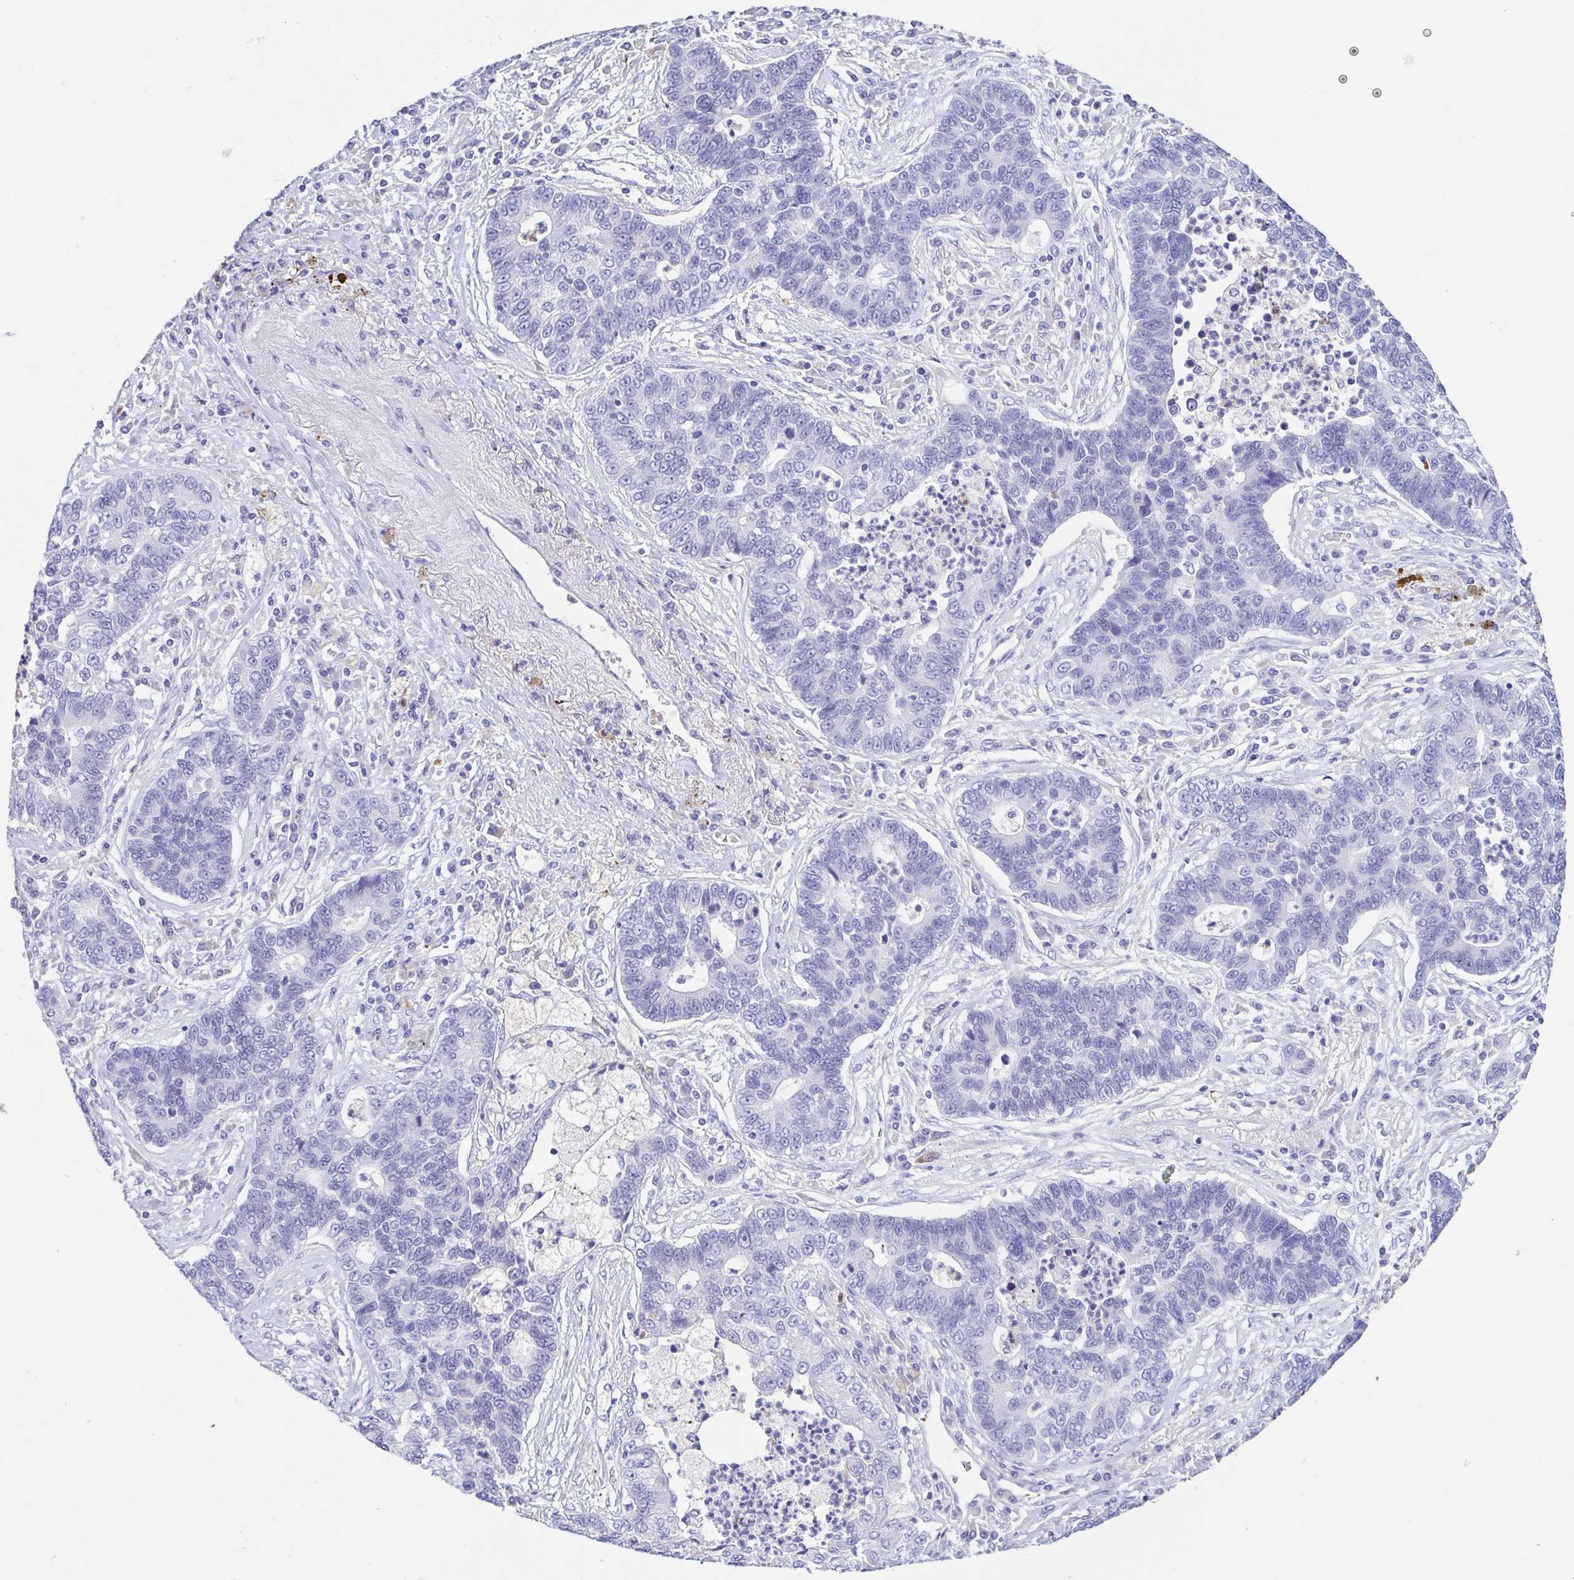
{"staining": {"intensity": "negative", "quantity": "none", "location": "none"}, "tissue": "lung cancer", "cell_type": "Tumor cells", "image_type": "cancer", "snomed": [{"axis": "morphology", "description": "Adenocarcinoma, NOS"}, {"axis": "topography", "description": "Lung"}], "caption": "An immunohistochemistry (IHC) micrograph of lung cancer (adenocarcinoma) is shown. There is no staining in tumor cells of lung cancer (adenocarcinoma). Nuclei are stained in blue.", "gene": "ARPP21", "patient": {"sex": "female", "age": 57}}